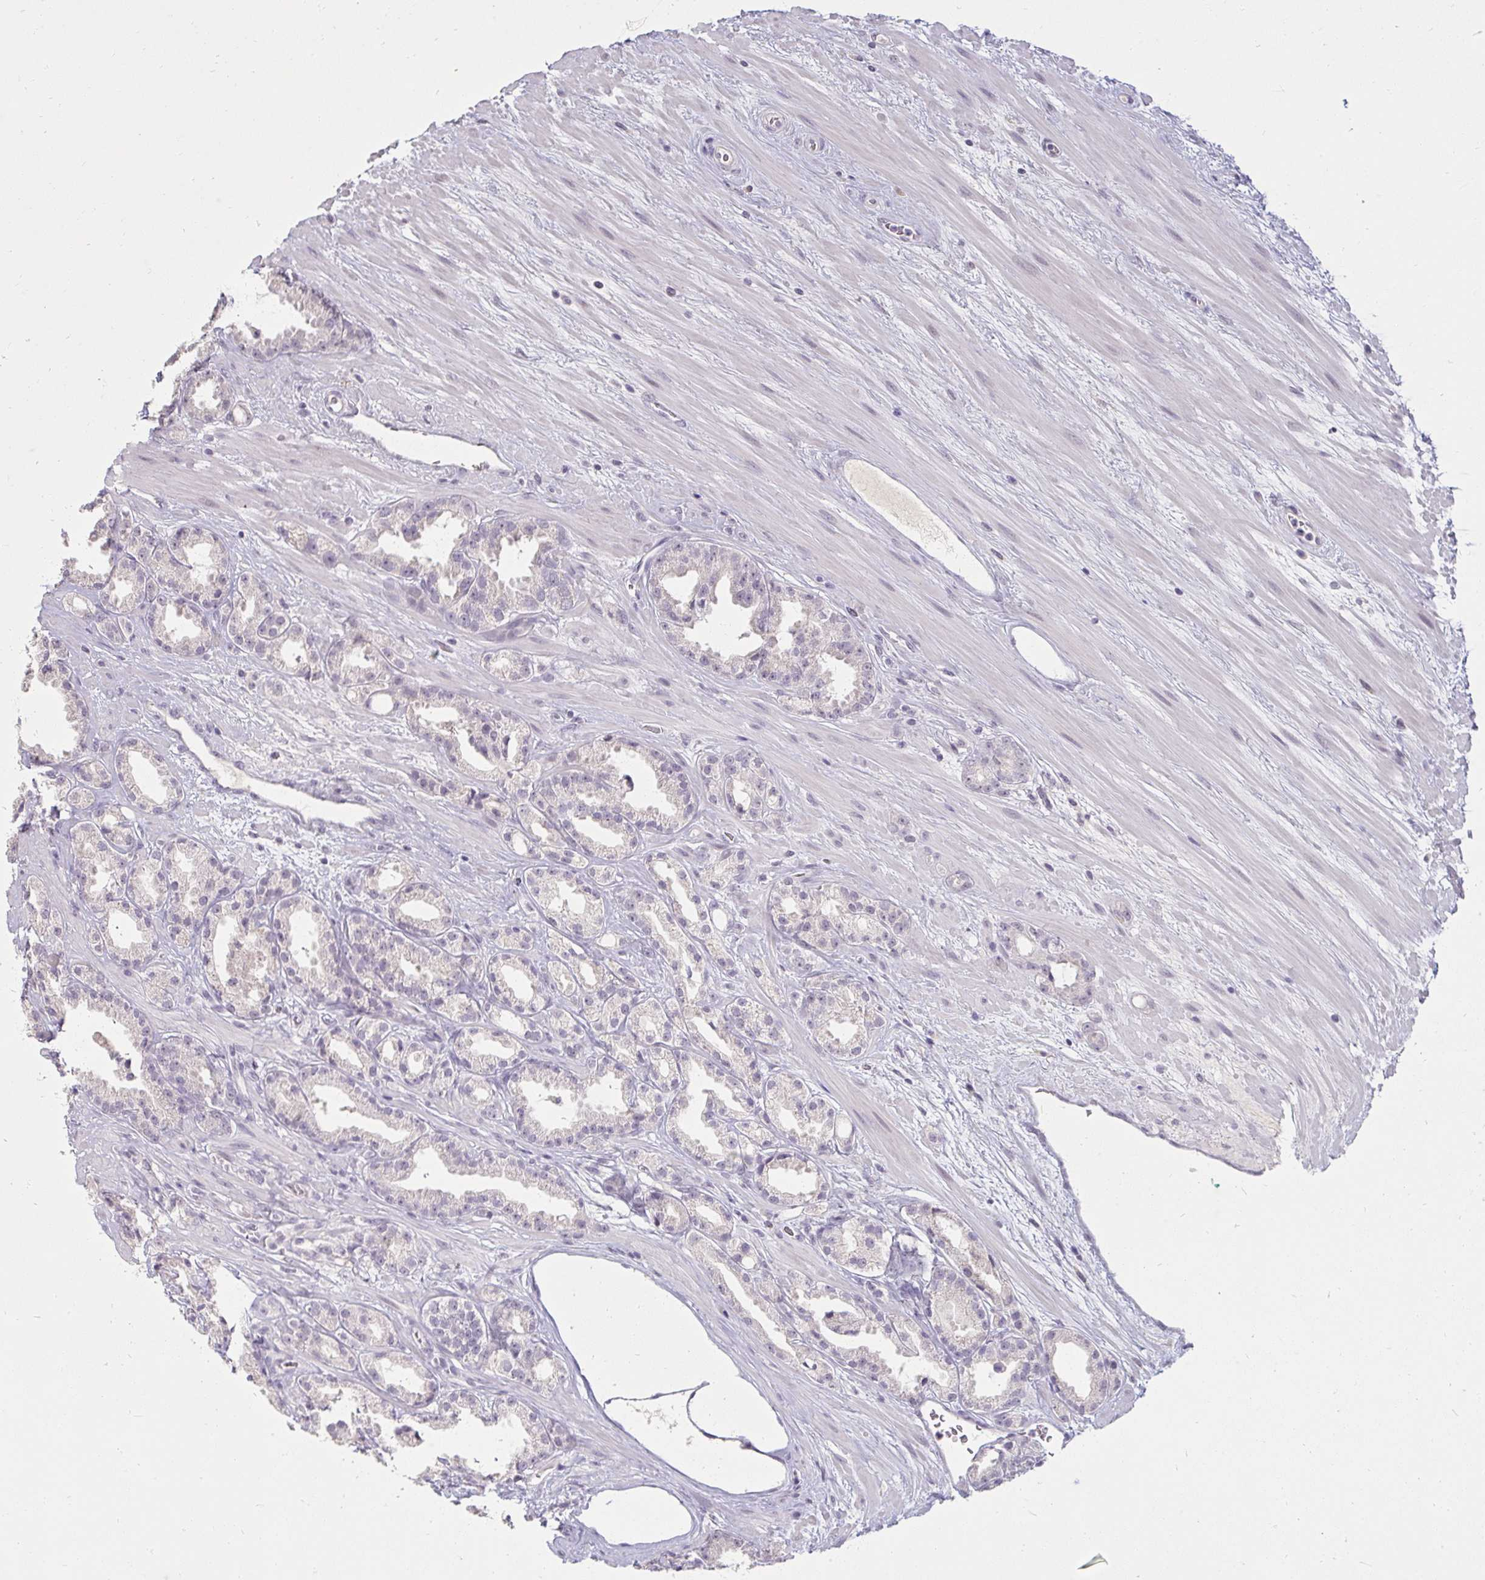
{"staining": {"intensity": "negative", "quantity": "none", "location": "none"}, "tissue": "prostate cancer", "cell_type": "Tumor cells", "image_type": "cancer", "snomed": [{"axis": "morphology", "description": "Adenocarcinoma, Low grade"}, {"axis": "topography", "description": "Prostate"}], "caption": "Immunohistochemistry (IHC) of prostate adenocarcinoma (low-grade) demonstrates no staining in tumor cells. (DAB (3,3'-diaminobenzidine) immunohistochemistry (IHC) visualized using brightfield microscopy, high magnification).", "gene": "DDN", "patient": {"sex": "male", "age": 61}}